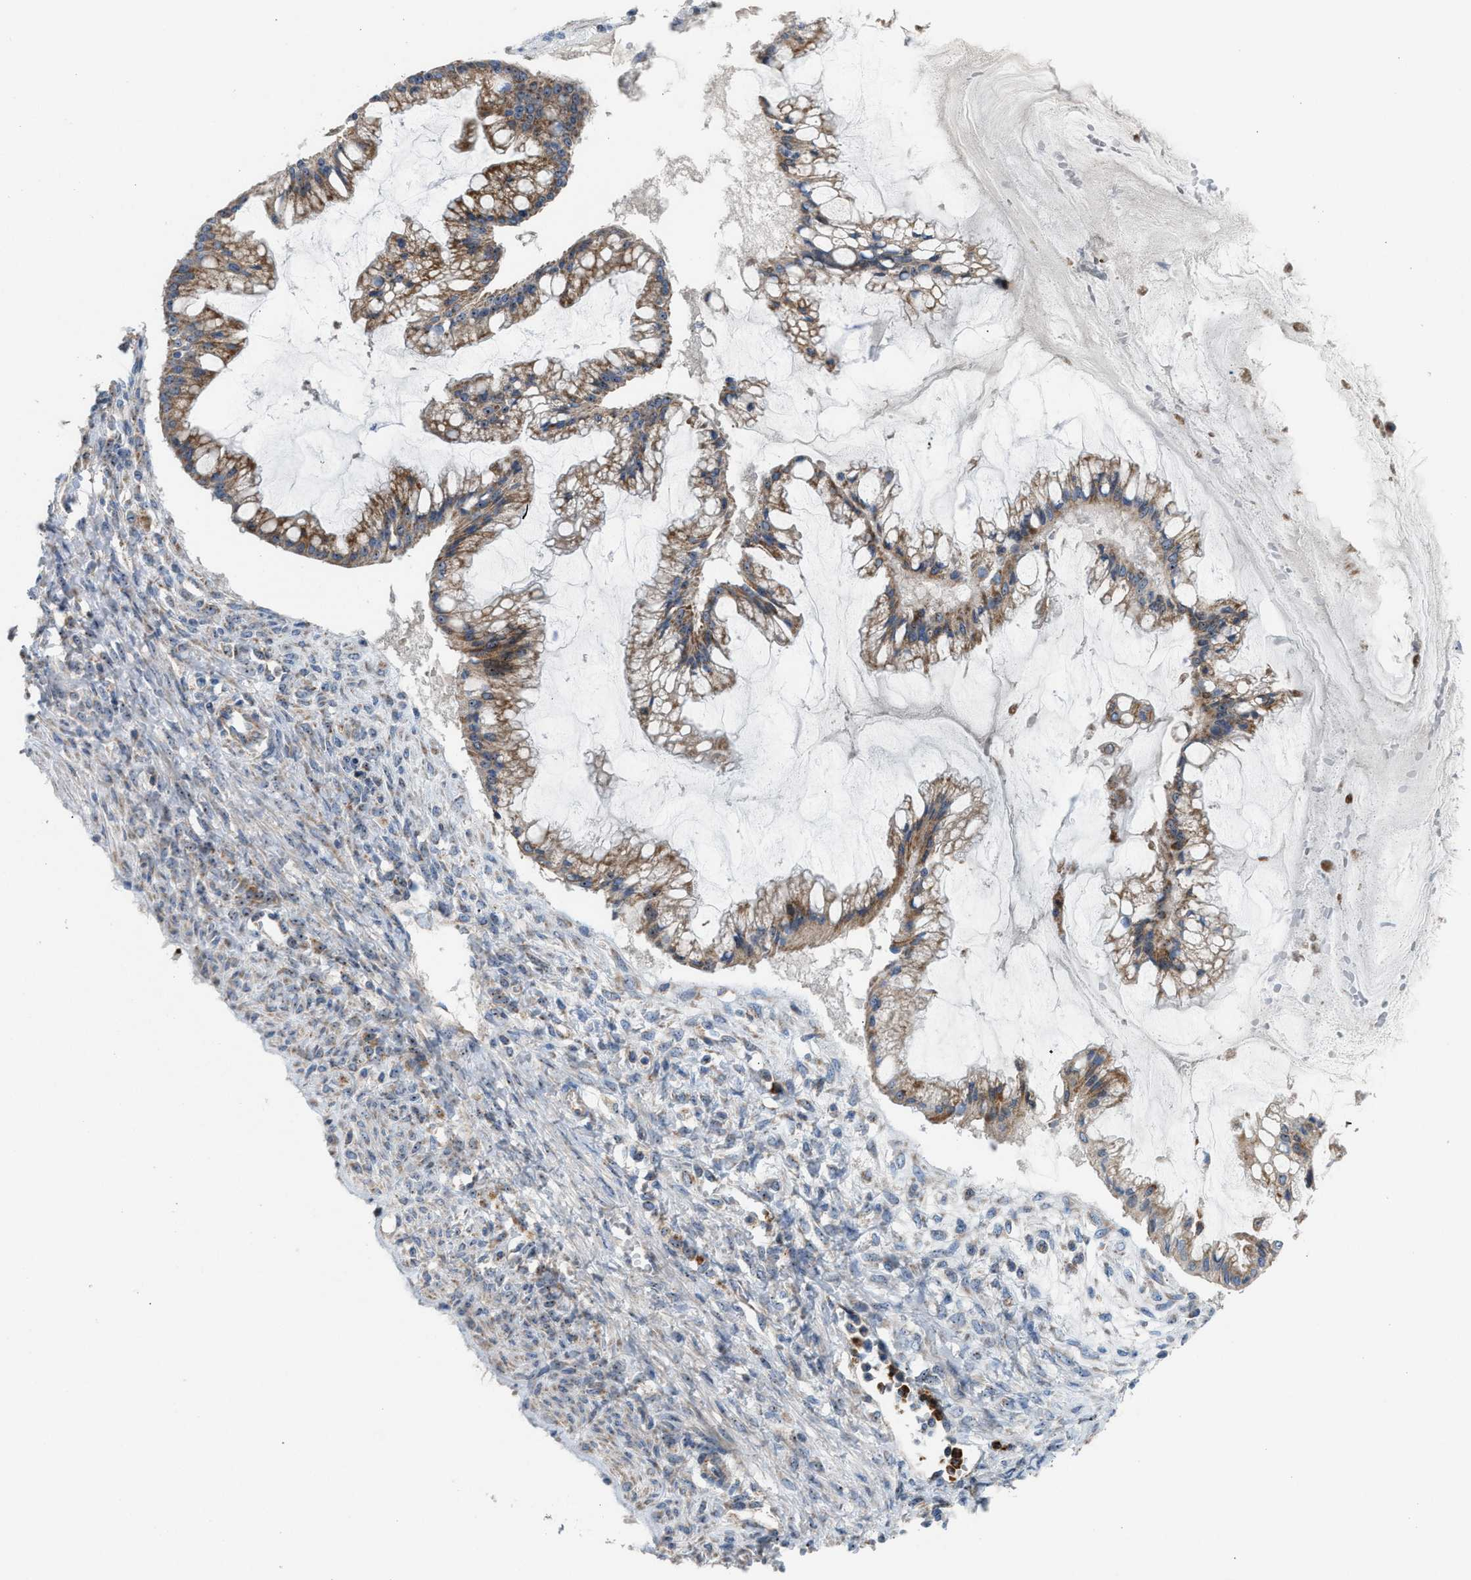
{"staining": {"intensity": "moderate", "quantity": ">75%", "location": "cytoplasmic/membranous,nuclear"}, "tissue": "ovarian cancer", "cell_type": "Tumor cells", "image_type": "cancer", "snomed": [{"axis": "morphology", "description": "Cystadenocarcinoma, mucinous, NOS"}, {"axis": "topography", "description": "Ovary"}], "caption": "Protein expression analysis of human ovarian mucinous cystadenocarcinoma reveals moderate cytoplasmic/membranous and nuclear staining in approximately >75% of tumor cells.", "gene": "TPH1", "patient": {"sex": "female", "age": 73}}